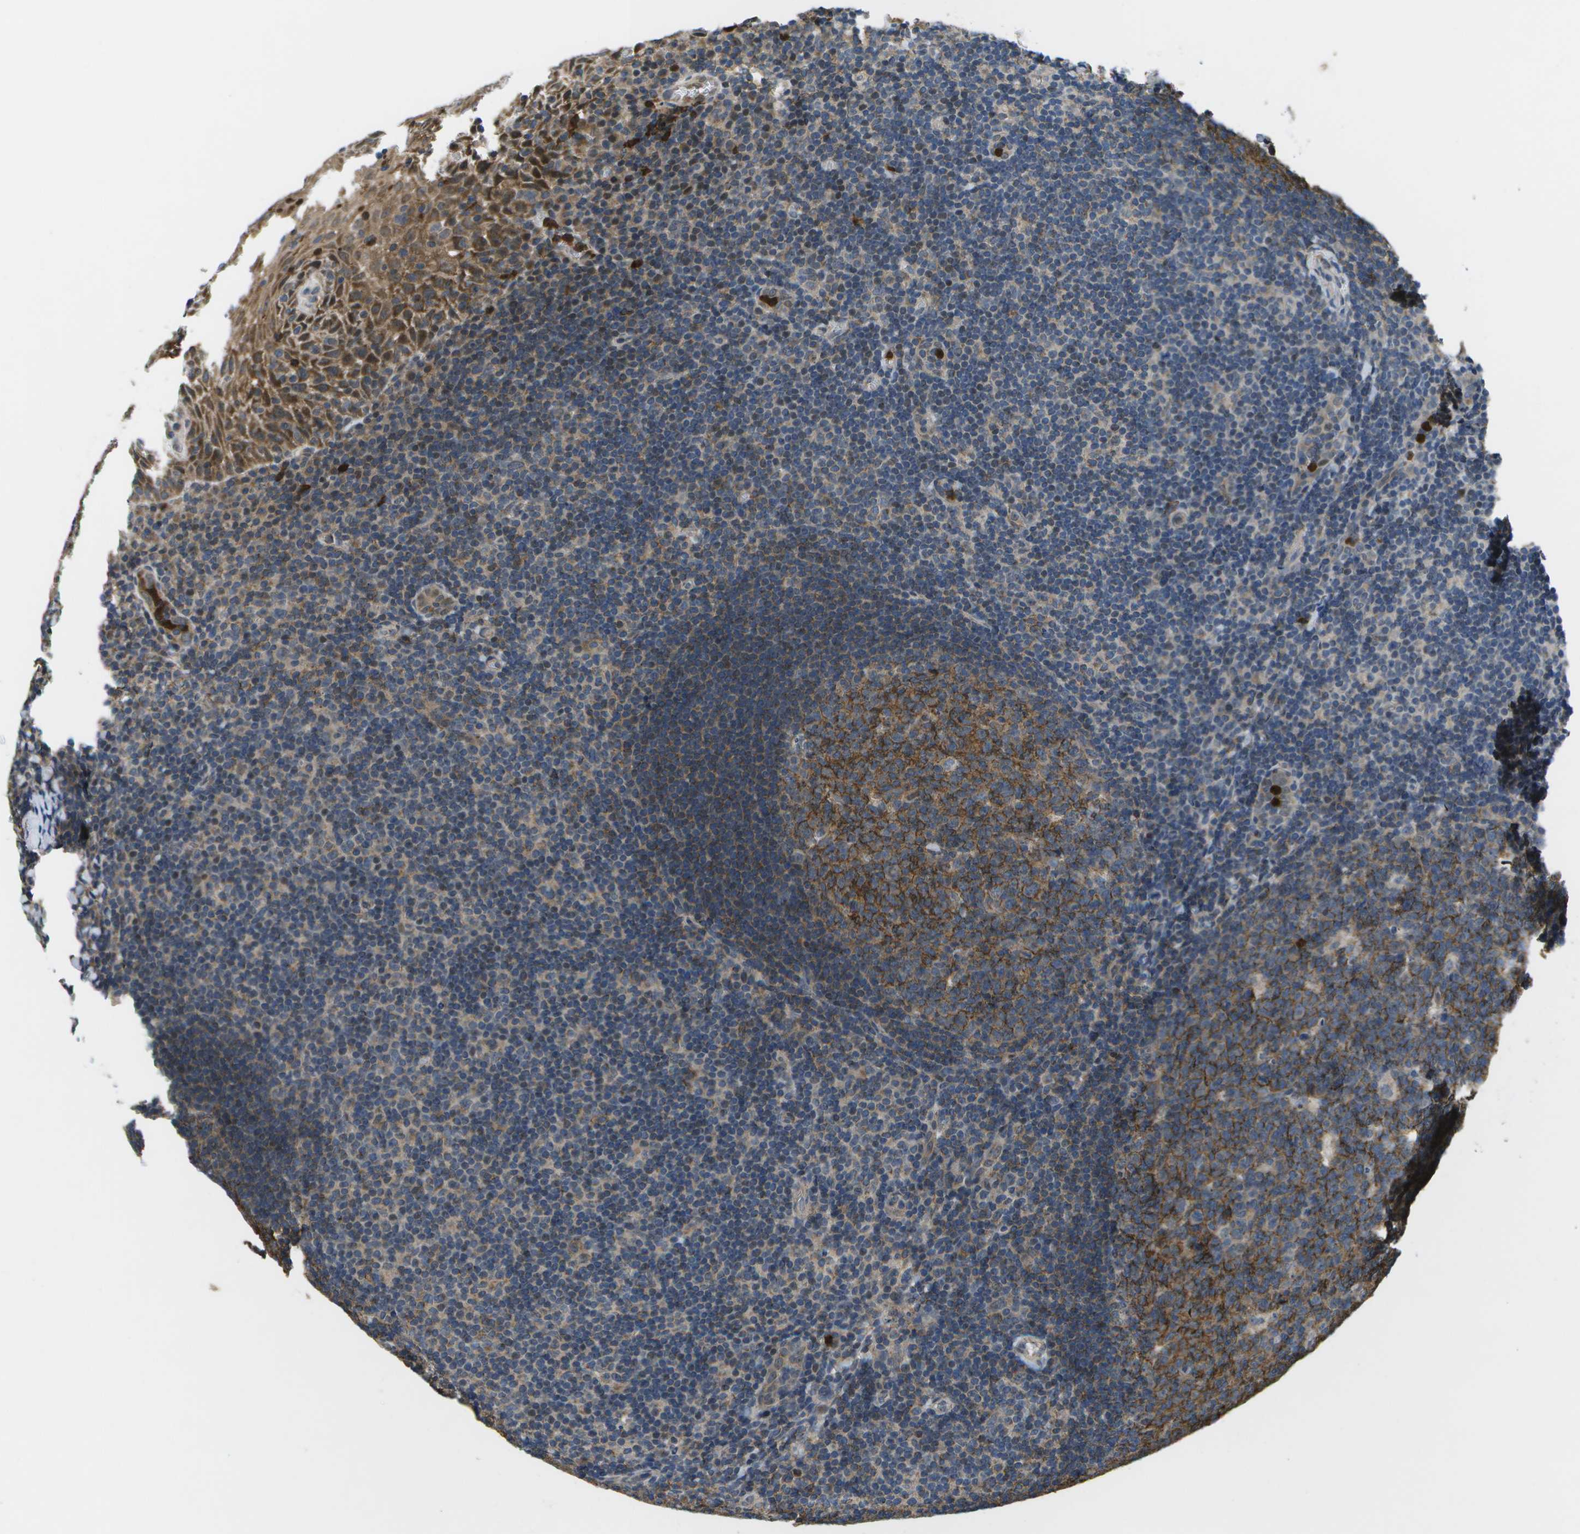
{"staining": {"intensity": "moderate", "quantity": ">75%", "location": "cytoplasmic/membranous"}, "tissue": "tonsil", "cell_type": "Germinal center cells", "image_type": "normal", "snomed": [{"axis": "morphology", "description": "Normal tissue, NOS"}, {"axis": "topography", "description": "Tonsil"}], "caption": "Immunohistochemistry (IHC) of normal human tonsil displays medium levels of moderate cytoplasmic/membranous positivity in about >75% of germinal center cells. The protein of interest is stained brown, and the nuclei are stained in blue (DAB (3,3'-diaminobenzidine) IHC with brightfield microscopy, high magnification).", "gene": "GALNT15", "patient": {"sex": "male", "age": 37}}